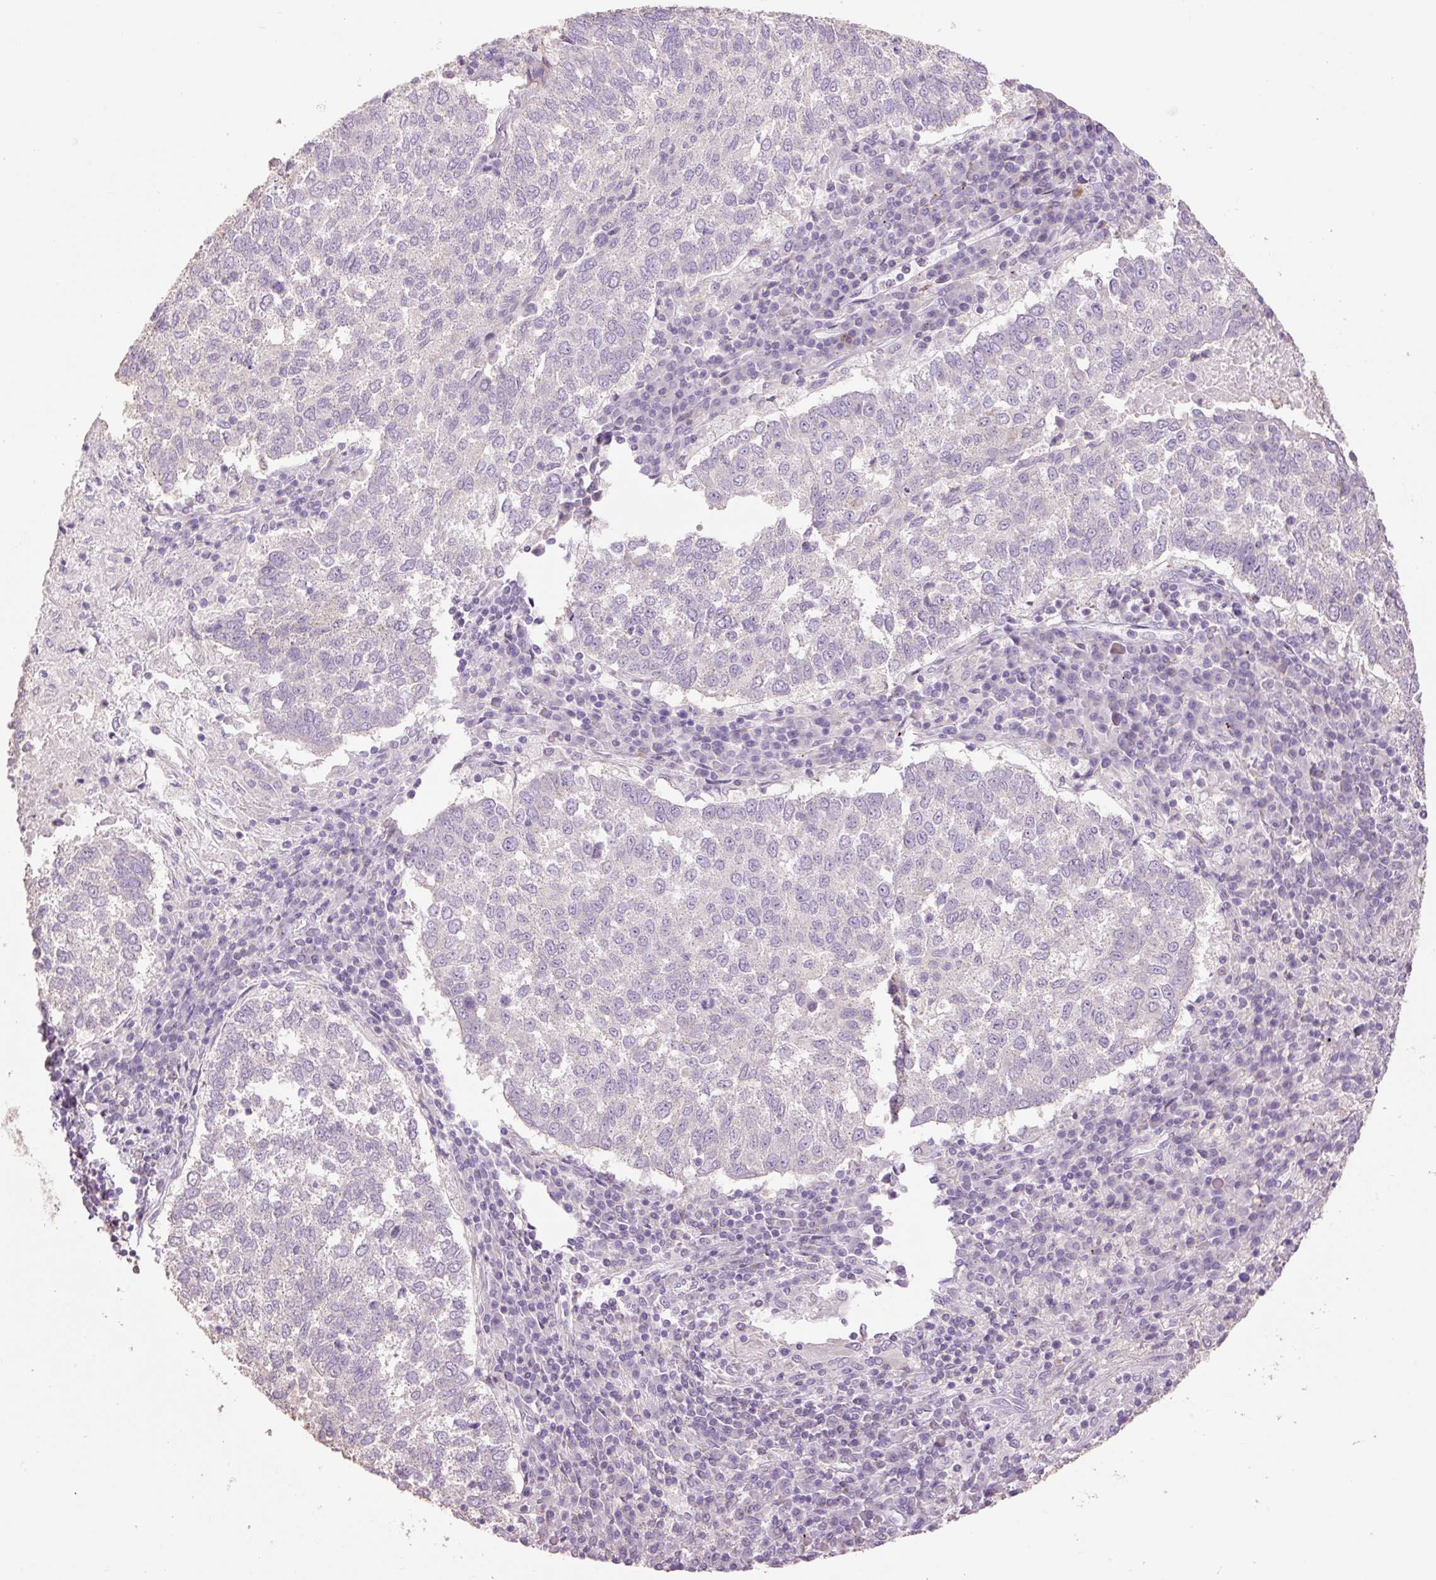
{"staining": {"intensity": "negative", "quantity": "none", "location": "none"}, "tissue": "lung cancer", "cell_type": "Tumor cells", "image_type": "cancer", "snomed": [{"axis": "morphology", "description": "Squamous cell carcinoma, NOS"}, {"axis": "topography", "description": "Lung"}], "caption": "Lung cancer (squamous cell carcinoma) stained for a protein using immunohistochemistry exhibits no staining tumor cells.", "gene": "HAX1", "patient": {"sex": "male", "age": 73}}